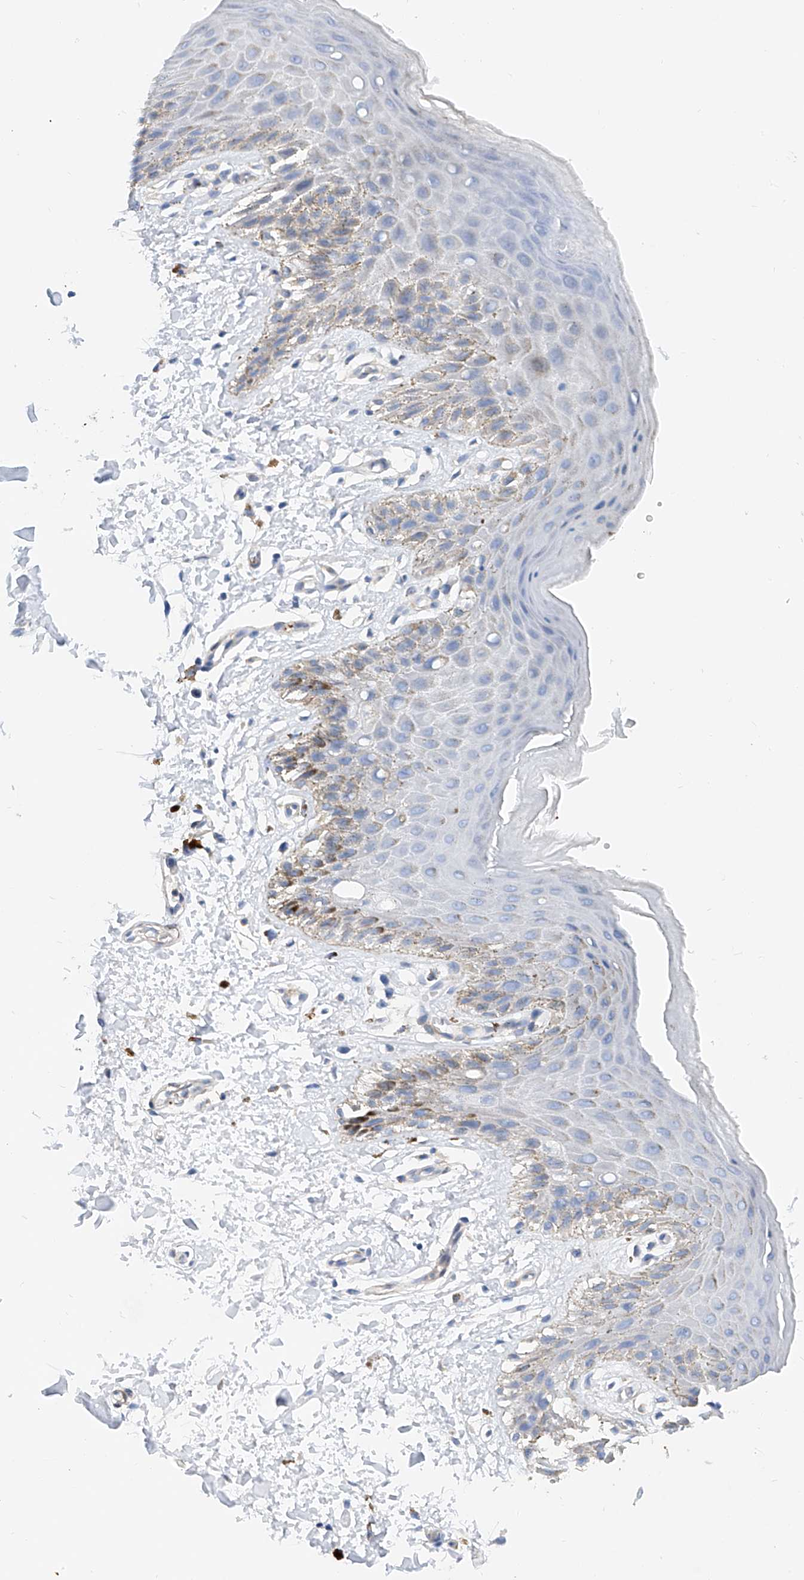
{"staining": {"intensity": "moderate", "quantity": "<25%", "location": "cytoplasmic/membranous"}, "tissue": "skin", "cell_type": "Epidermal cells", "image_type": "normal", "snomed": [{"axis": "morphology", "description": "Normal tissue, NOS"}, {"axis": "topography", "description": "Anal"}], "caption": "A high-resolution photomicrograph shows immunohistochemistry staining of unremarkable skin, which exhibits moderate cytoplasmic/membranous positivity in approximately <25% of epidermal cells. (IHC, brightfield microscopy, high magnification).", "gene": "TAS2R60", "patient": {"sex": "male", "age": 44}}